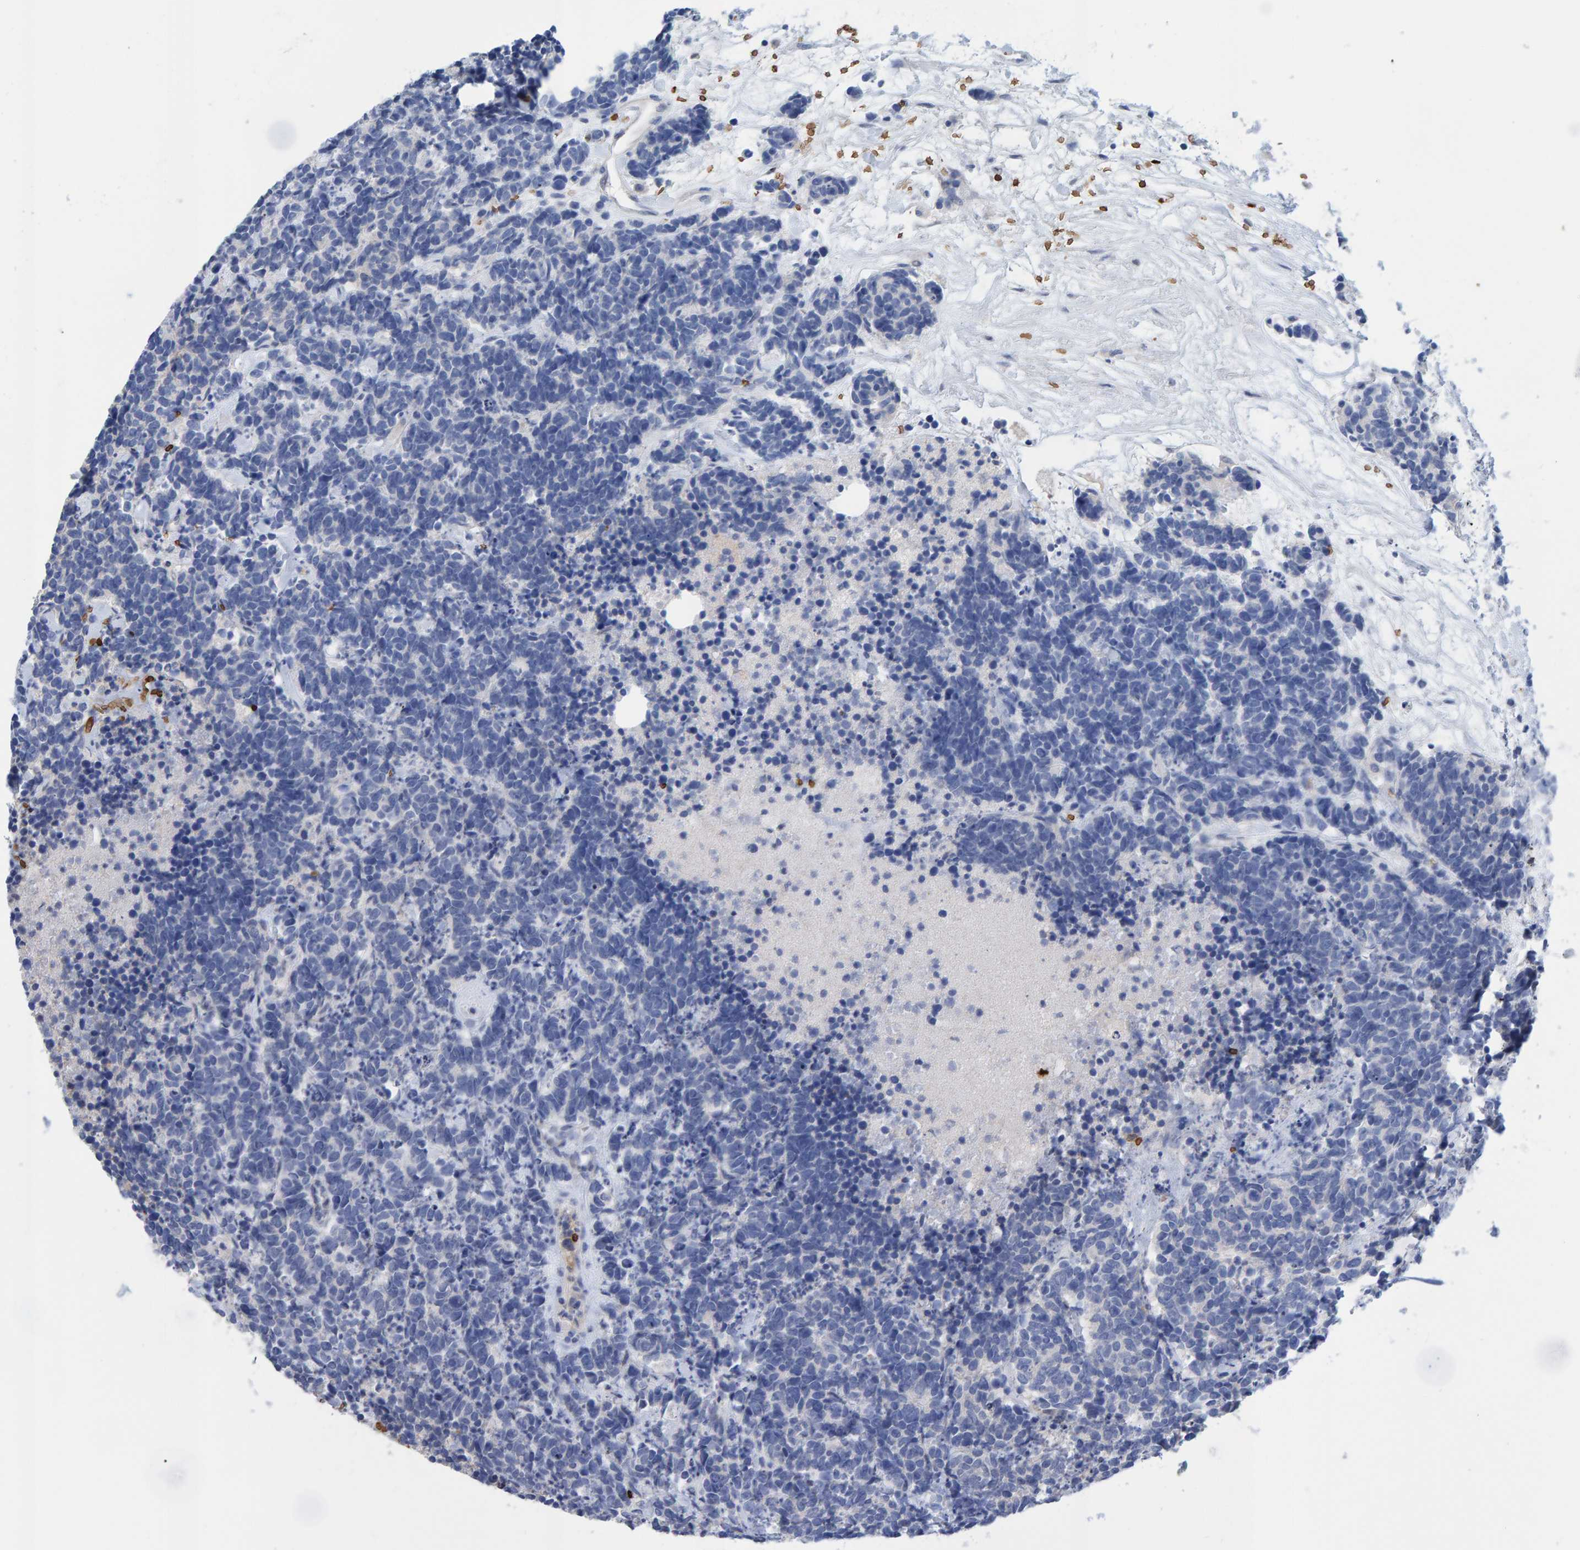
{"staining": {"intensity": "negative", "quantity": "none", "location": "none"}, "tissue": "carcinoid", "cell_type": "Tumor cells", "image_type": "cancer", "snomed": [{"axis": "morphology", "description": "Carcinoma, NOS"}, {"axis": "morphology", "description": "Carcinoid, malignant, NOS"}, {"axis": "topography", "description": "Urinary bladder"}], "caption": "Carcinoid was stained to show a protein in brown. There is no significant expression in tumor cells.", "gene": "VPS9D1", "patient": {"sex": "male", "age": 57}}